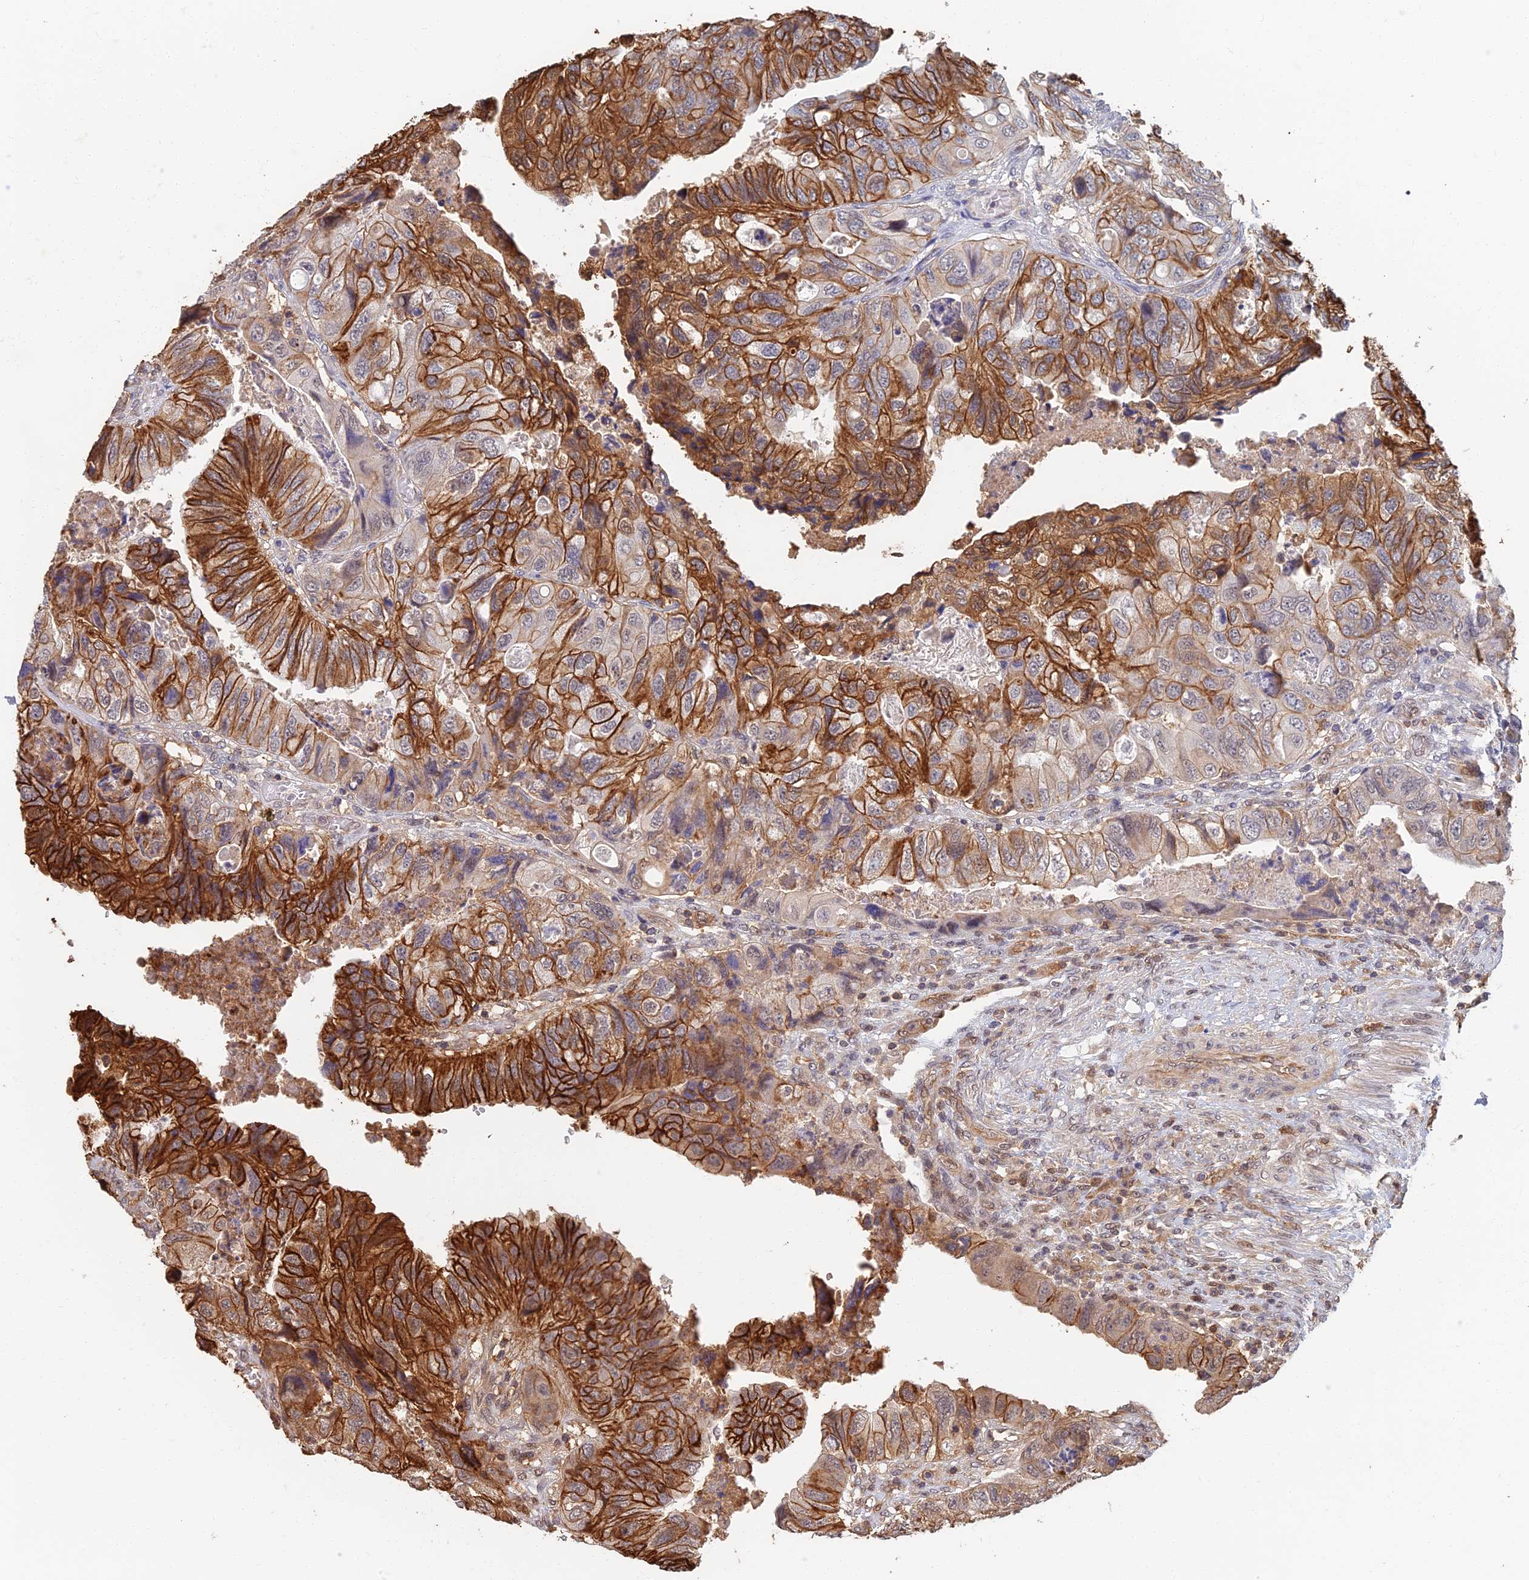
{"staining": {"intensity": "strong", "quantity": ">75%", "location": "cytoplasmic/membranous"}, "tissue": "colorectal cancer", "cell_type": "Tumor cells", "image_type": "cancer", "snomed": [{"axis": "morphology", "description": "Adenocarcinoma, NOS"}, {"axis": "topography", "description": "Rectum"}], "caption": "Protein expression analysis of adenocarcinoma (colorectal) shows strong cytoplasmic/membranous staining in about >75% of tumor cells. The staining is performed using DAB (3,3'-diaminobenzidine) brown chromogen to label protein expression. The nuclei are counter-stained blue using hematoxylin.", "gene": "LRRN3", "patient": {"sex": "male", "age": 63}}